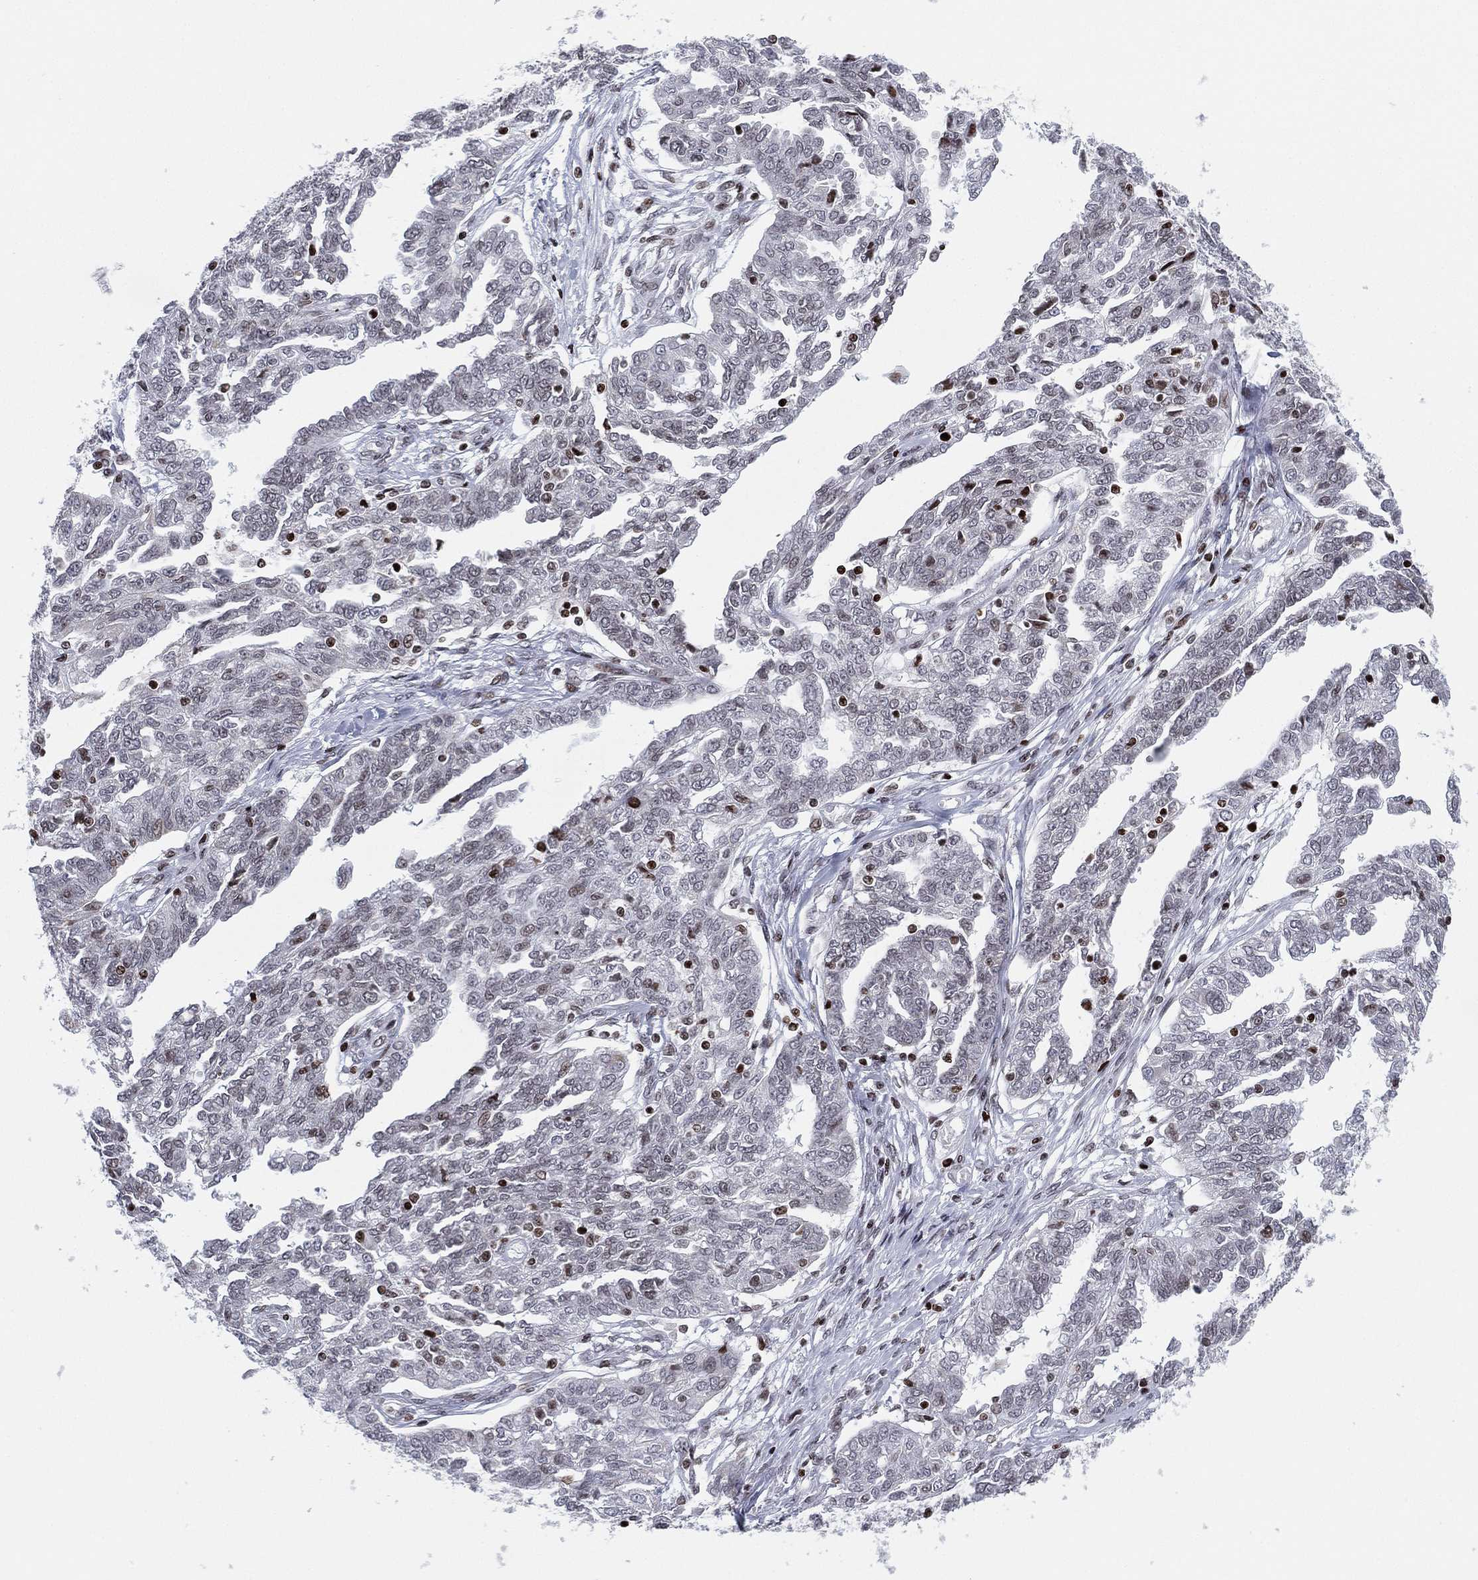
{"staining": {"intensity": "weak", "quantity": "<25%", "location": "nuclear"}, "tissue": "ovarian cancer", "cell_type": "Tumor cells", "image_type": "cancer", "snomed": [{"axis": "morphology", "description": "Cystadenocarcinoma, serous, NOS"}, {"axis": "topography", "description": "Ovary"}], "caption": "Immunohistochemical staining of human serous cystadenocarcinoma (ovarian) exhibits no significant staining in tumor cells.", "gene": "MFSD14A", "patient": {"sex": "female", "age": 67}}